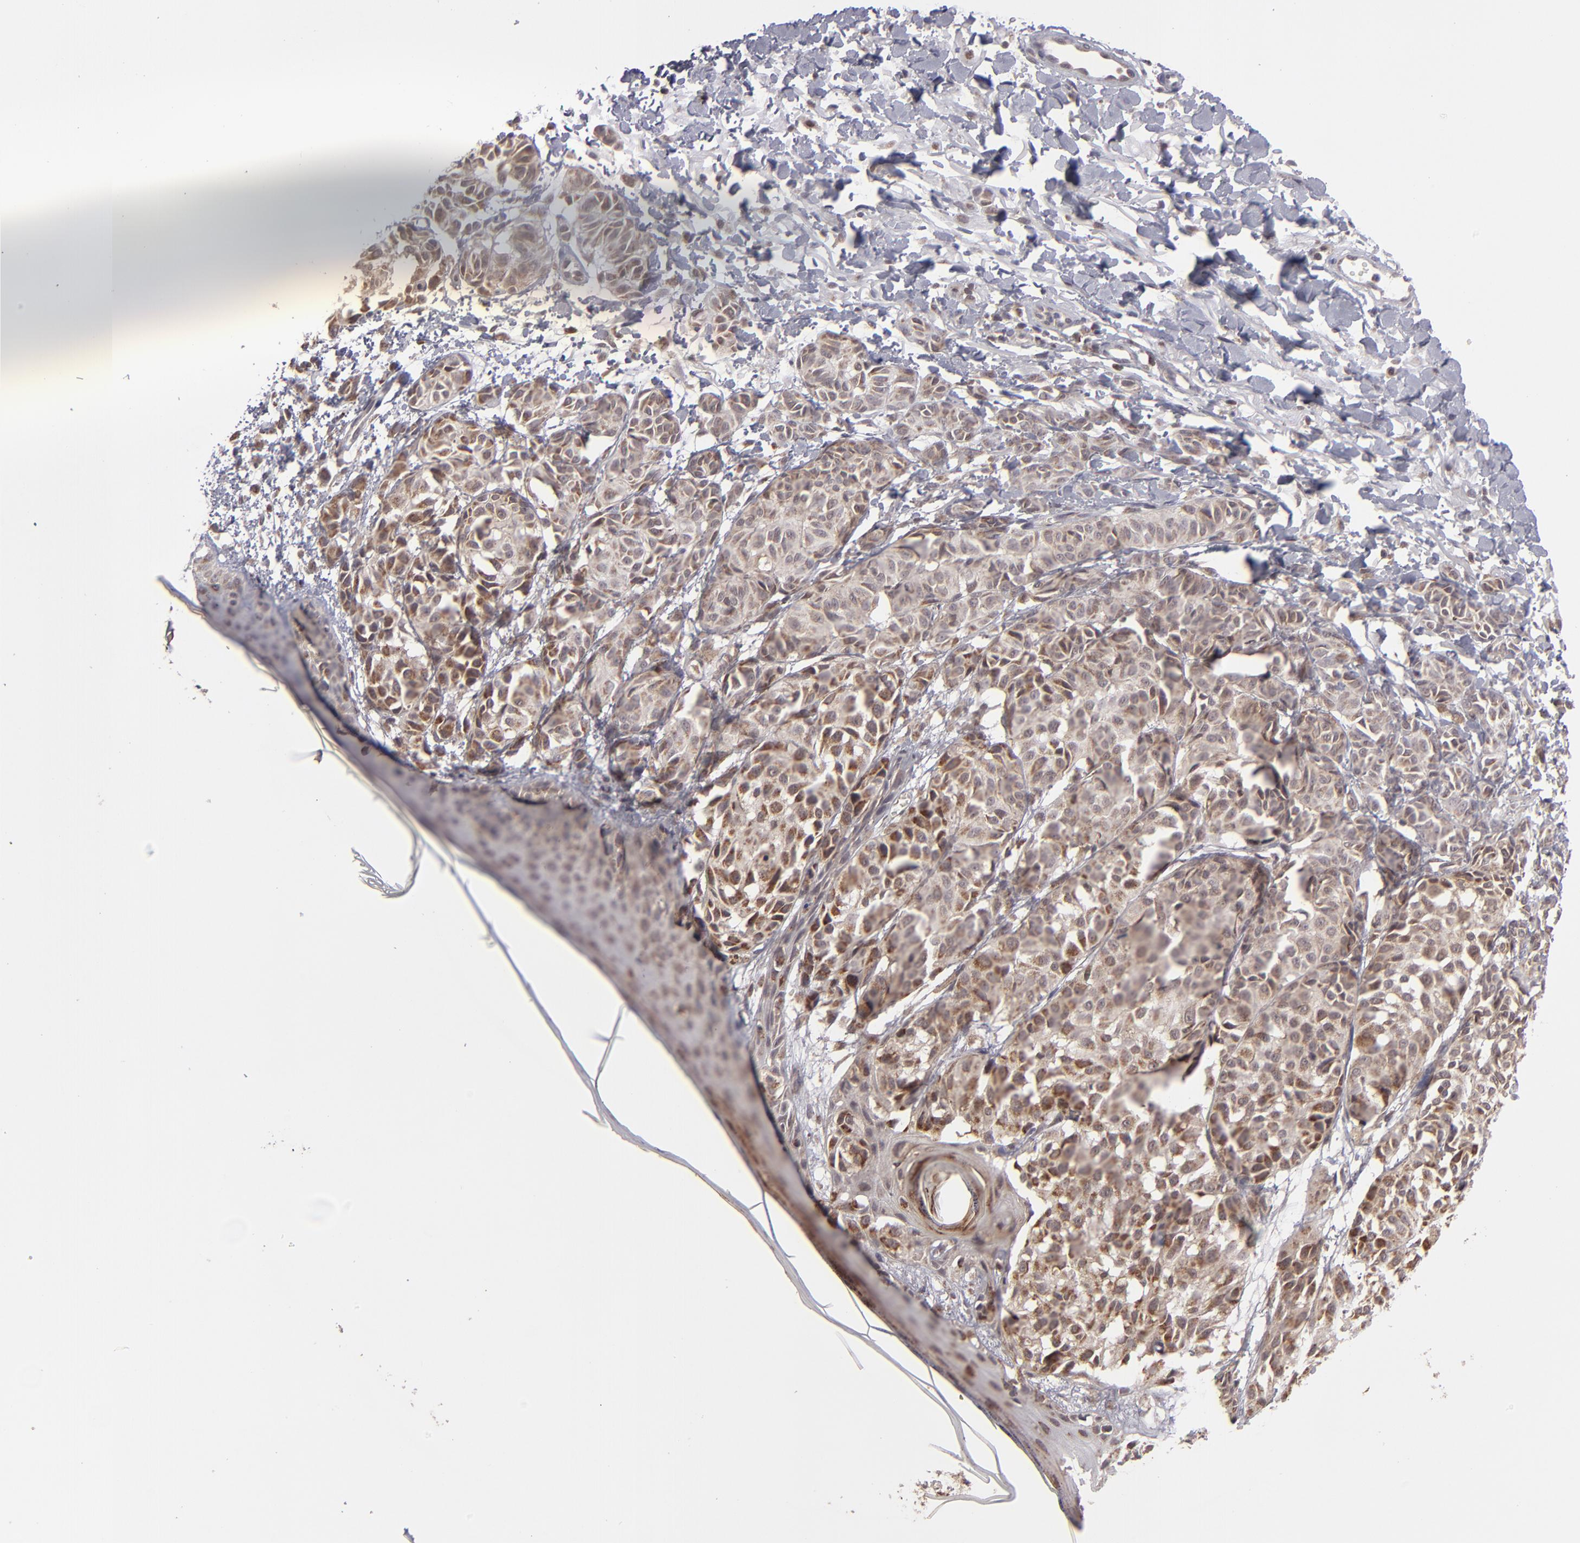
{"staining": {"intensity": "moderate", "quantity": ">75%", "location": "cytoplasmic/membranous"}, "tissue": "melanoma", "cell_type": "Tumor cells", "image_type": "cancer", "snomed": [{"axis": "morphology", "description": "Malignant melanoma, NOS"}, {"axis": "topography", "description": "Skin"}], "caption": "Melanoma stained with DAB (3,3'-diaminobenzidine) IHC exhibits medium levels of moderate cytoplasmic/membranous staining in about >75% of tumor cells. The staining was performed using DAB (3,3'-diaminobenzidine) to visualize the protein expression in brown, while the nuclei were stained in blue with hematoxylin (Magnification: 20x).", "gene": "SLC15A1", "patient": {"sex": "male", "age": 76}}